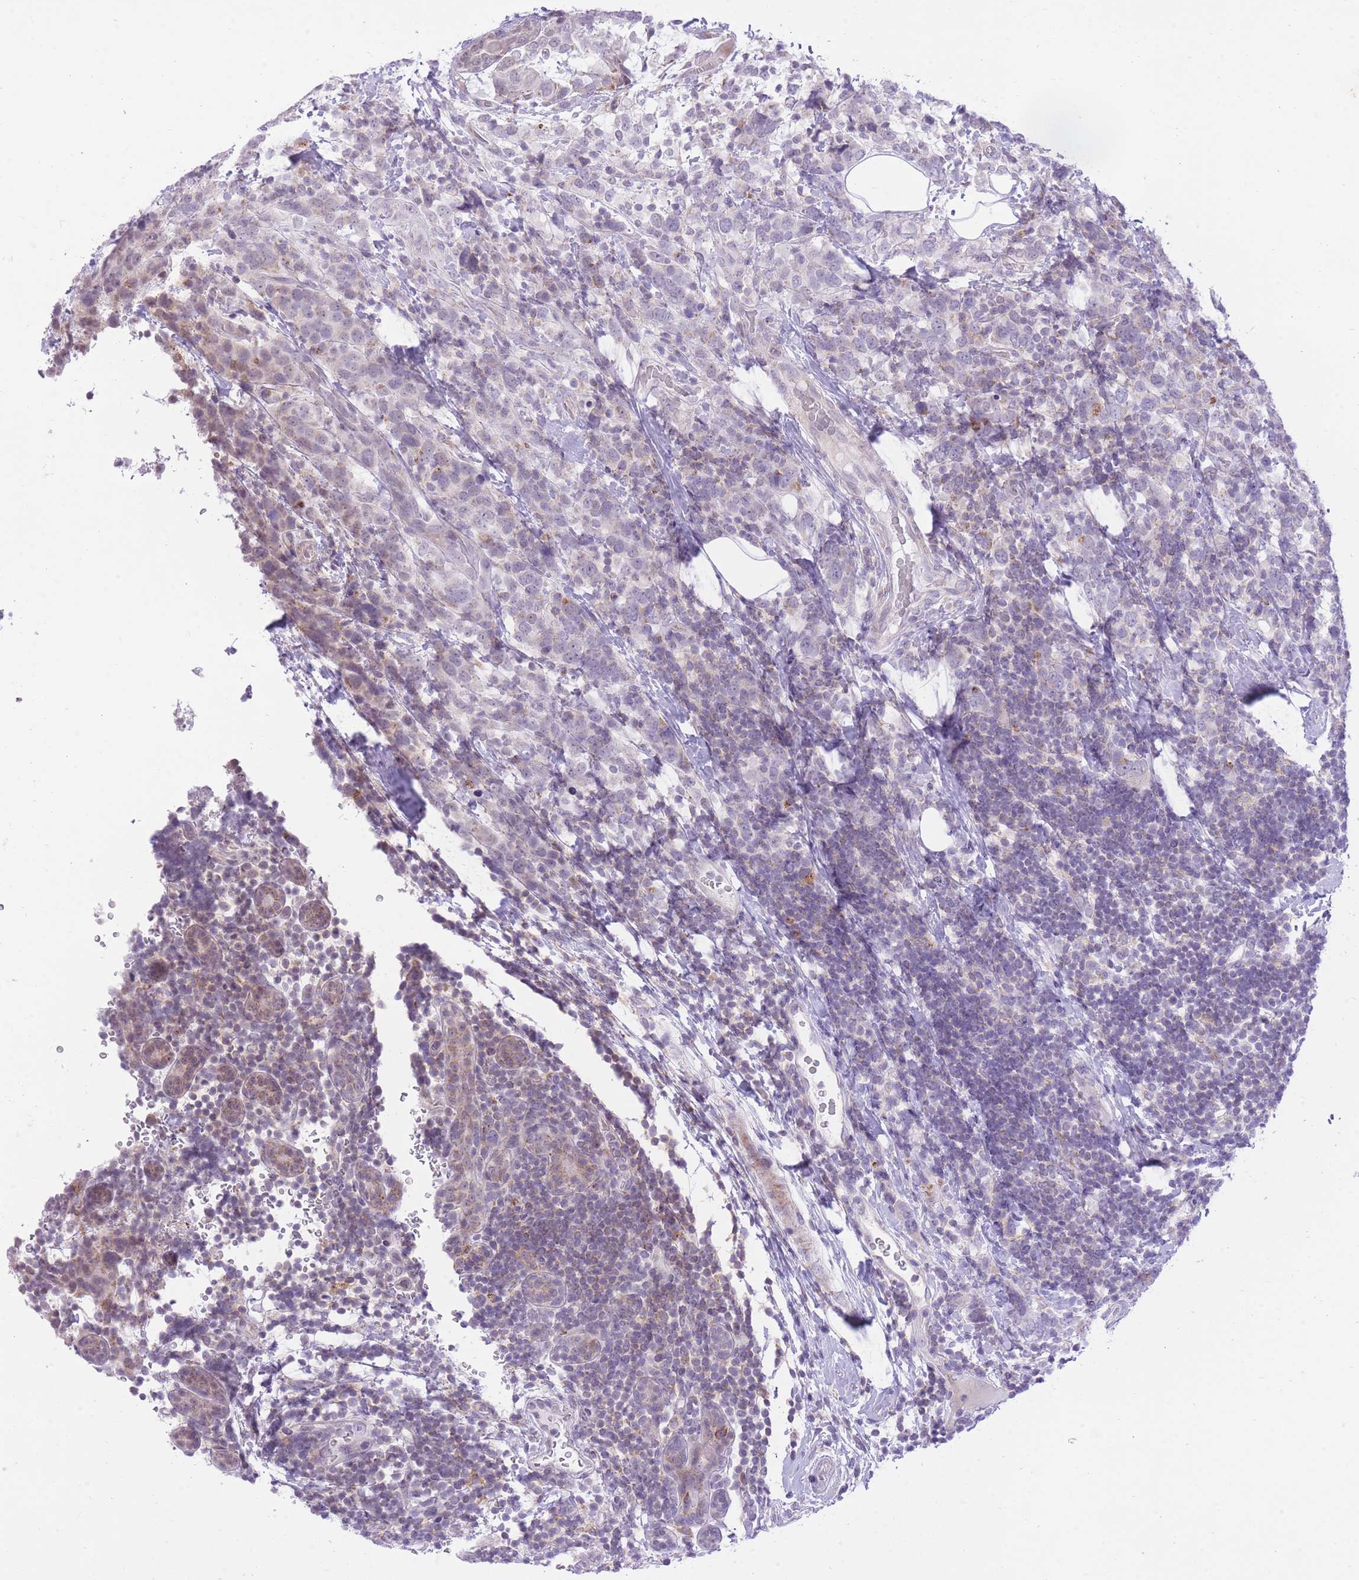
{"staining": {"intensity": "negative", "quantity": "none", "location": "none"}, "tissue": "breast cancer", "cell_type": "Tumor cells", "image_type": "cancer", "snomed": [{"axis": "morphology", "description": "Lobular carcinoma"}, {"axis": "topography", "description": "Breast"}], "caption": "Breast cancer was stained to show a protein in brown. There is no significant staining in tumor cells.", "gene": "DENND2D", "patient": {"sex": "female", "age": 59}}